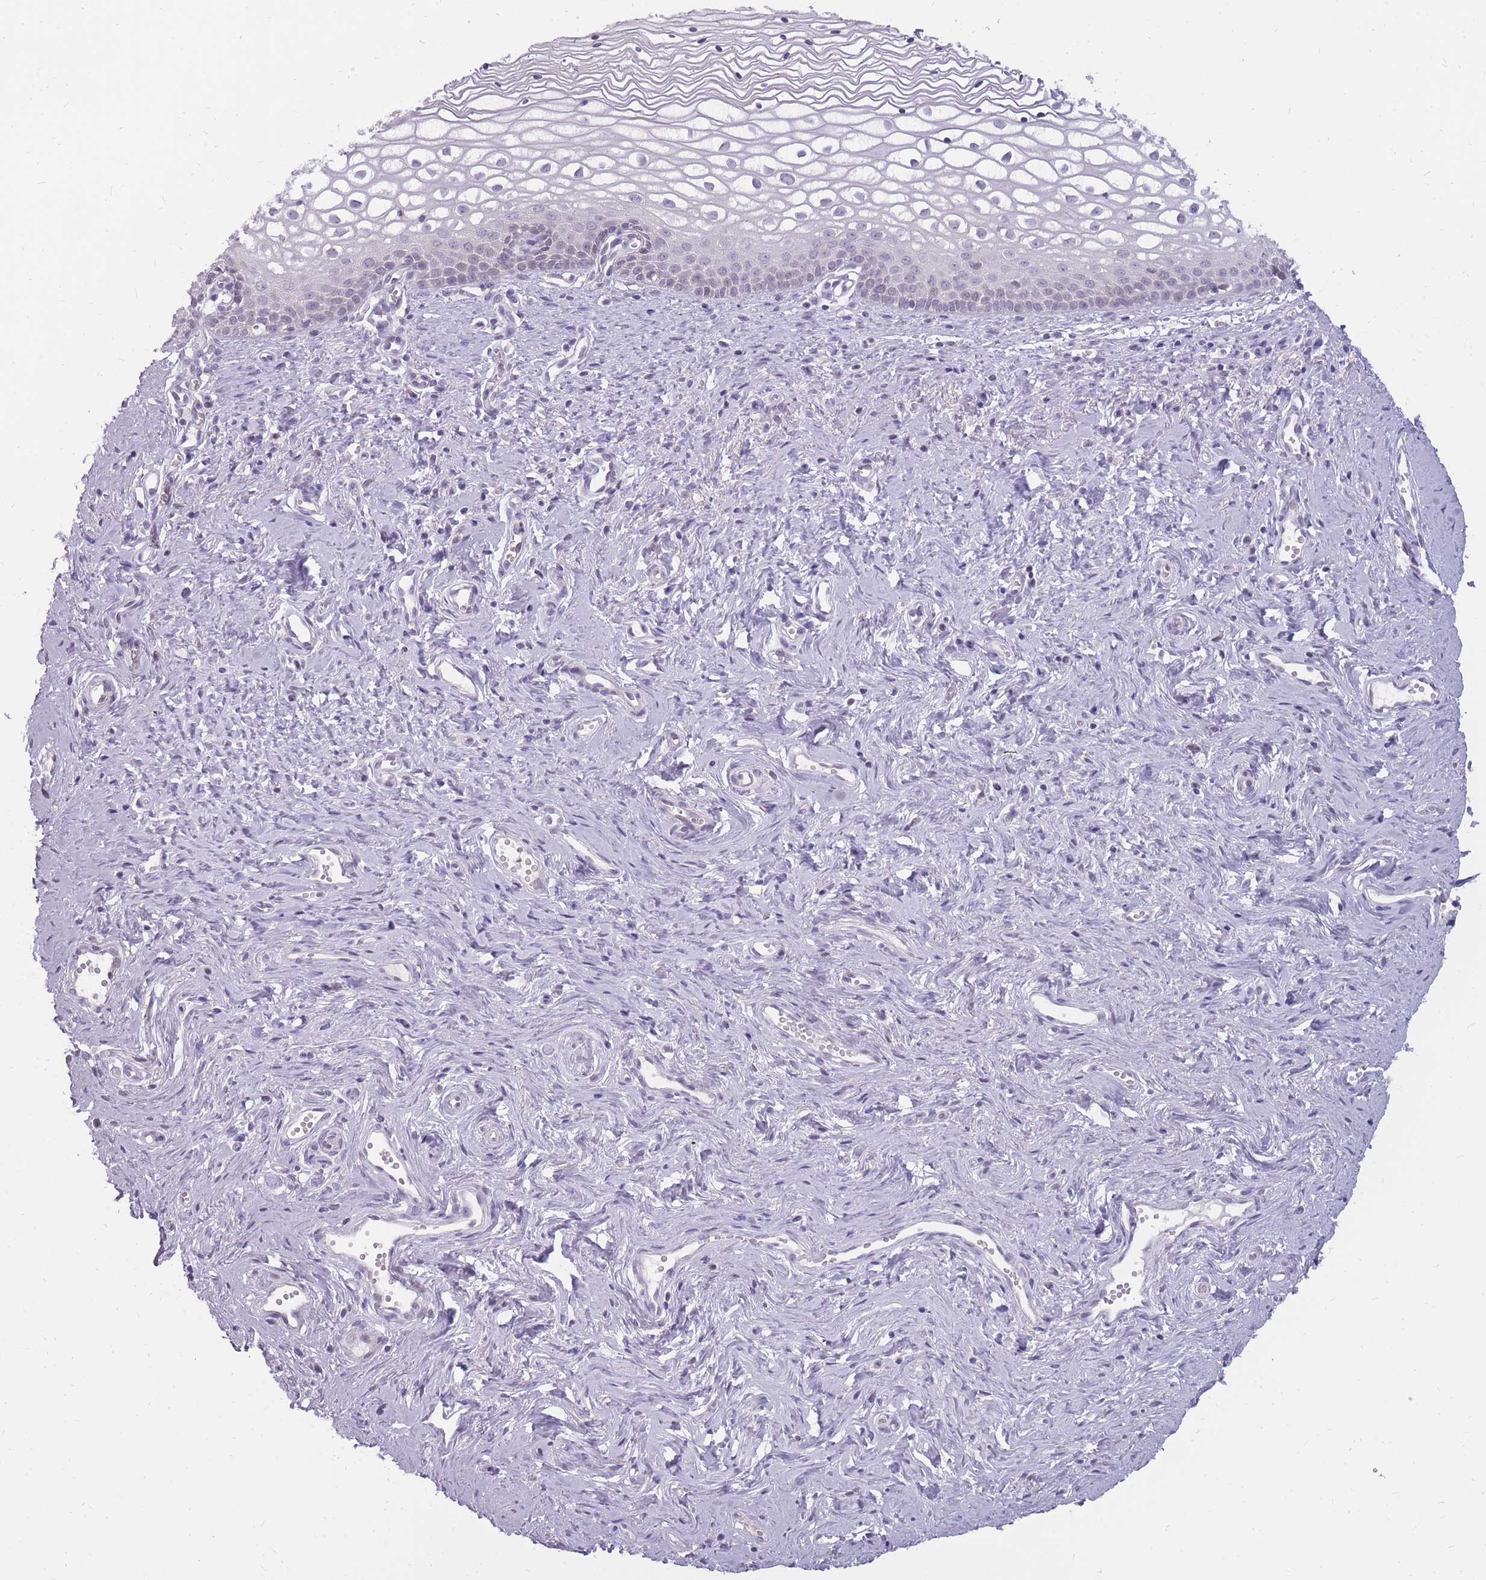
{"staining": {"intensity": "weak", "quantity": "25%-75%", "location": "nuclear"}, "tissue": "vagina", "cell_type": "Squamous epithelial cells", "image_type": "normal", "snomed": [{"axis": "morphology", "description": "Normal tissue, NOS"}, {"axis": "topography", "description": "Vagina"}], "caption": "The immunohistochemical stain labels weak nuclear positivity in squamous epithelial cells of benign vagina. (Brightfield microscopy of DAB IHC at high magnification).", "gene": "POM121C", "patient": {"sex": "female", "age": 59}}